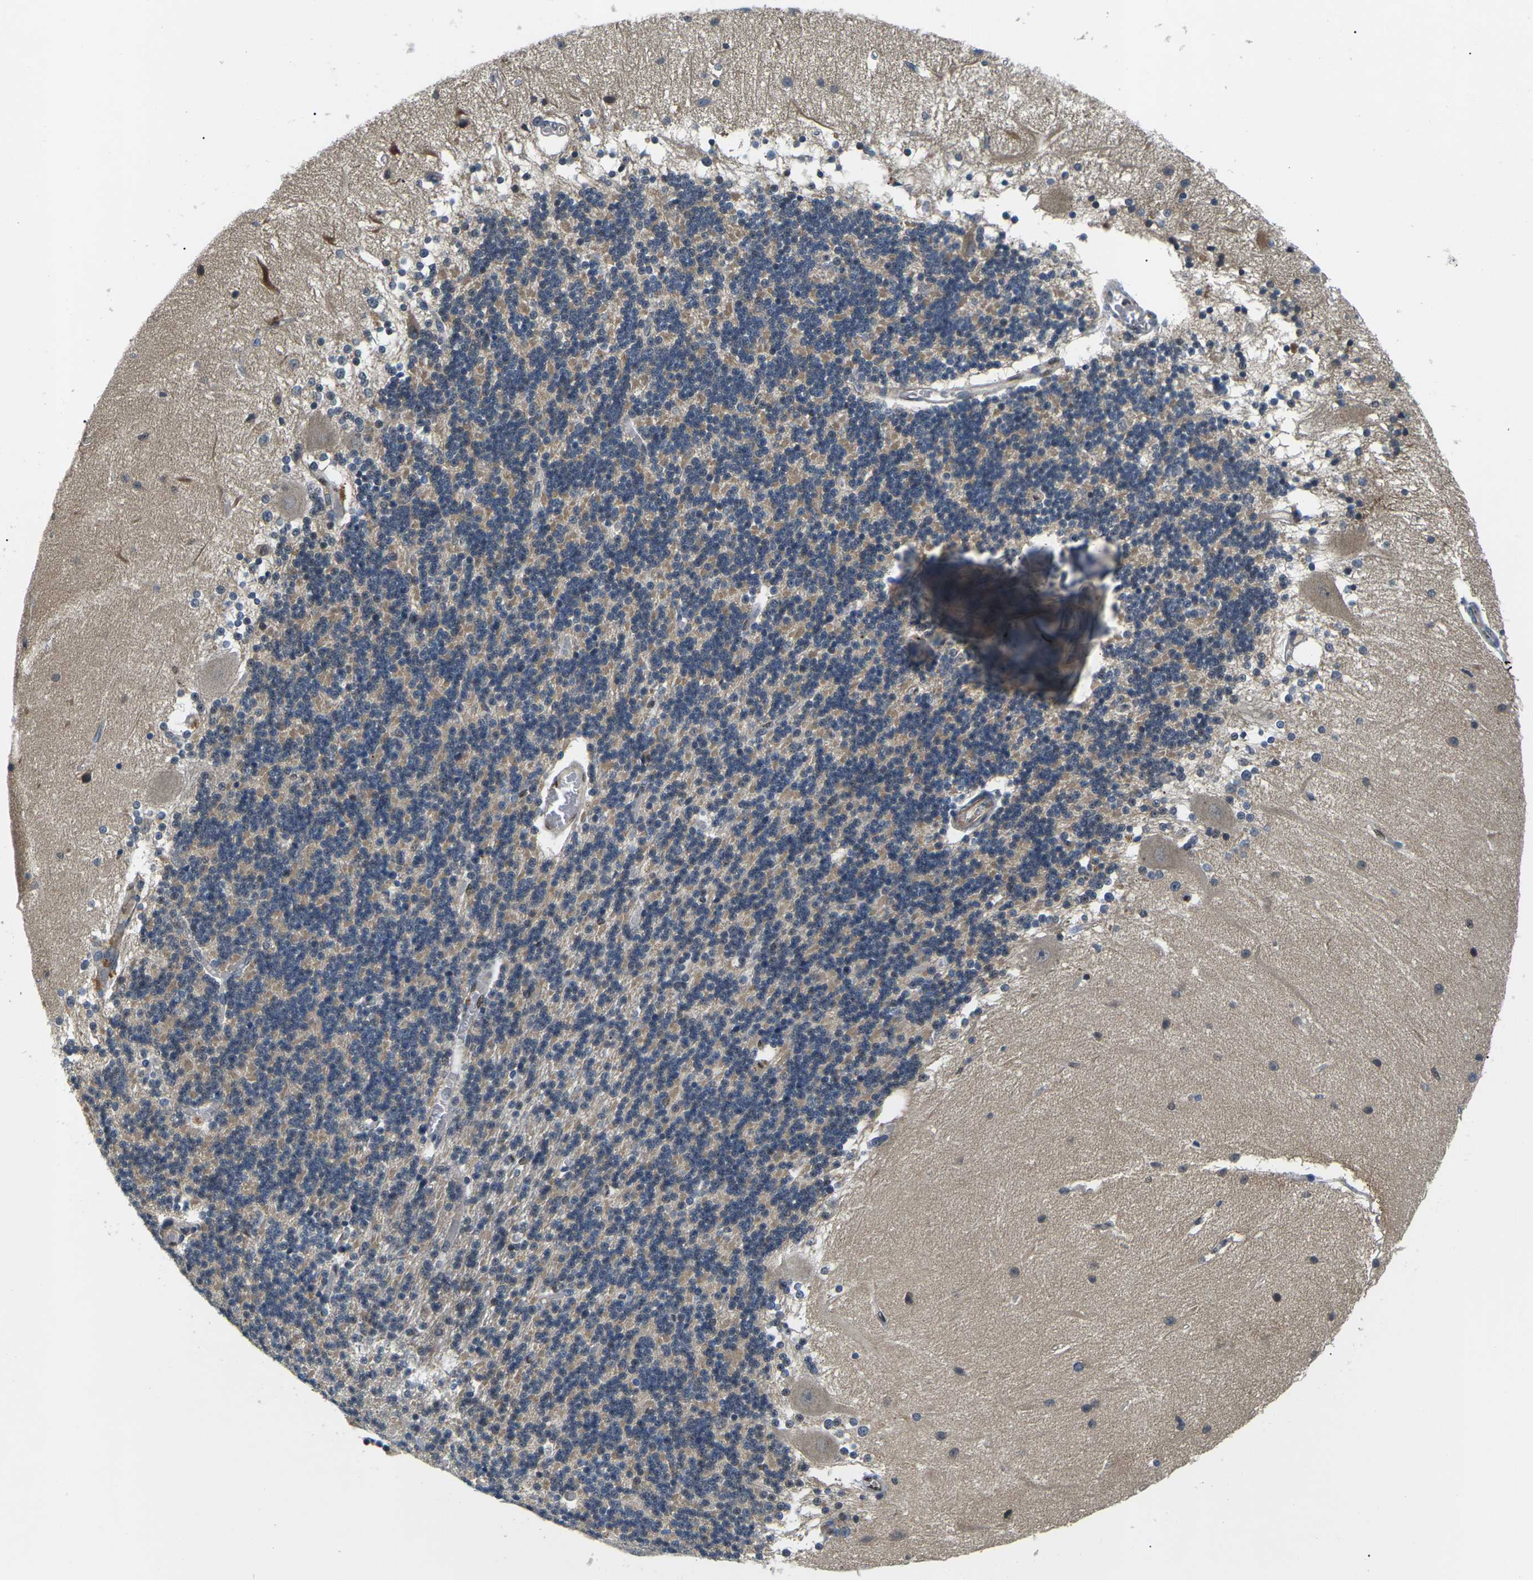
{"staining": {"intensity": "moderate", "quantity": "25%-75%", "location": "cytoplasmic/membranous"}, "tissue": "cerebellum", "cell_type": "Cells in granular layer", "image_type": "normal", "snomed": [{"axis": "morphology", "description": "Normal tissue, NOS"}, {"axis": "topography", "description": "Cerebellum"}], "caption": "Brown immunohistochemical staining in benign cerebellum exhibits moderate cytoplasmic/membranous expression in about 25%-75% of cells in granular layer. (DAB = brown stain, brightfield microscopy at high magnification).", "gene": "ERBB4", "patient": {"sex": "female", "age": 54}}